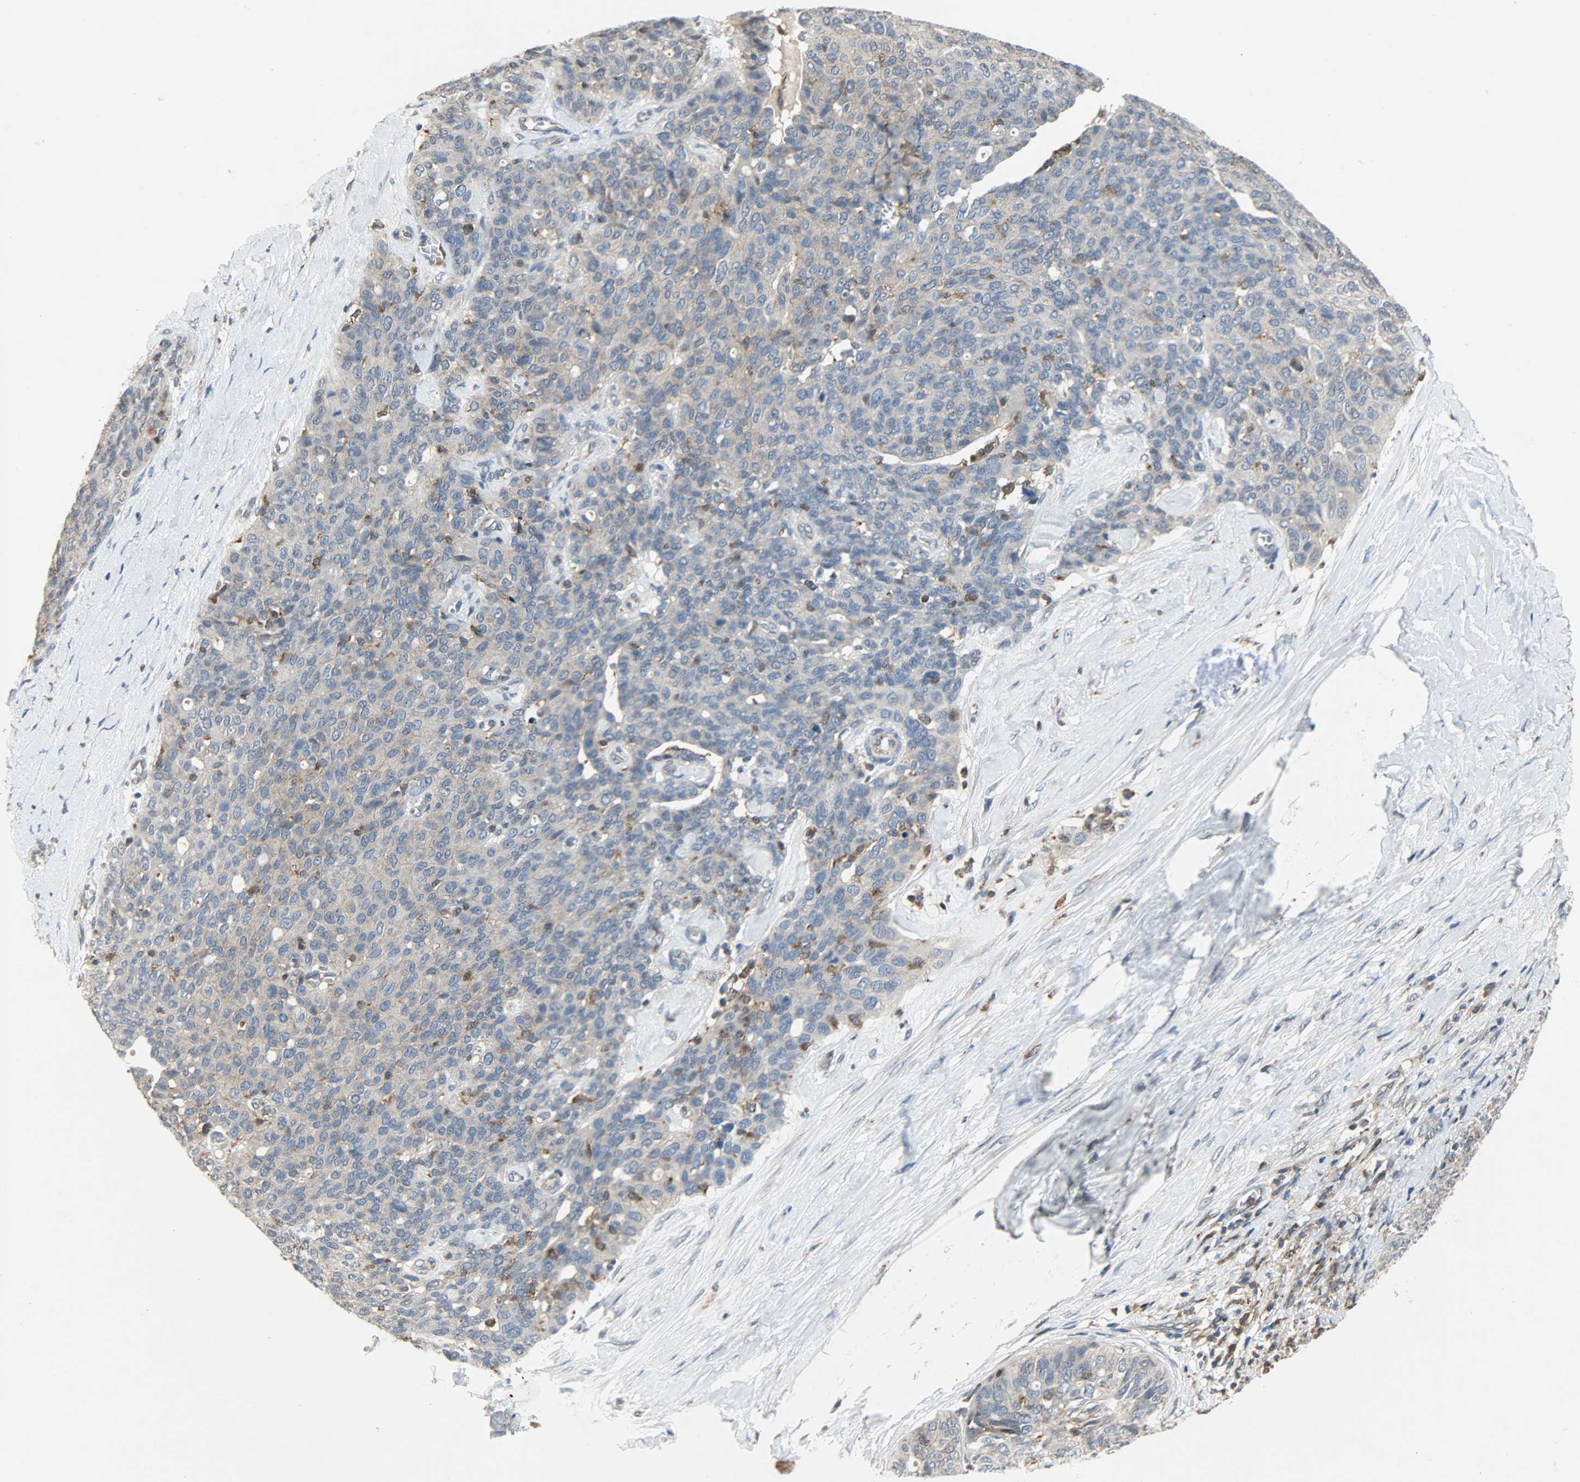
{"staining": {"intensity": "moderate", "quantity": ">75%", "location": "cytoplasmic/membranous"}, "tissue": "ovarian cancer", "cell_type": "Tumor cells", "image_type": "cancer", "snomed": [{"axis": "morphology", "description": "Carcinoma, endometroid"}, {"axis": "topography", "description": "Ovary"}], "caption": "Ovarian cancer stained with a protein marker shows moderate staining in tumor cells.", "gene": "TRIM21", "patient": {"sex": "female", "age": 60}}